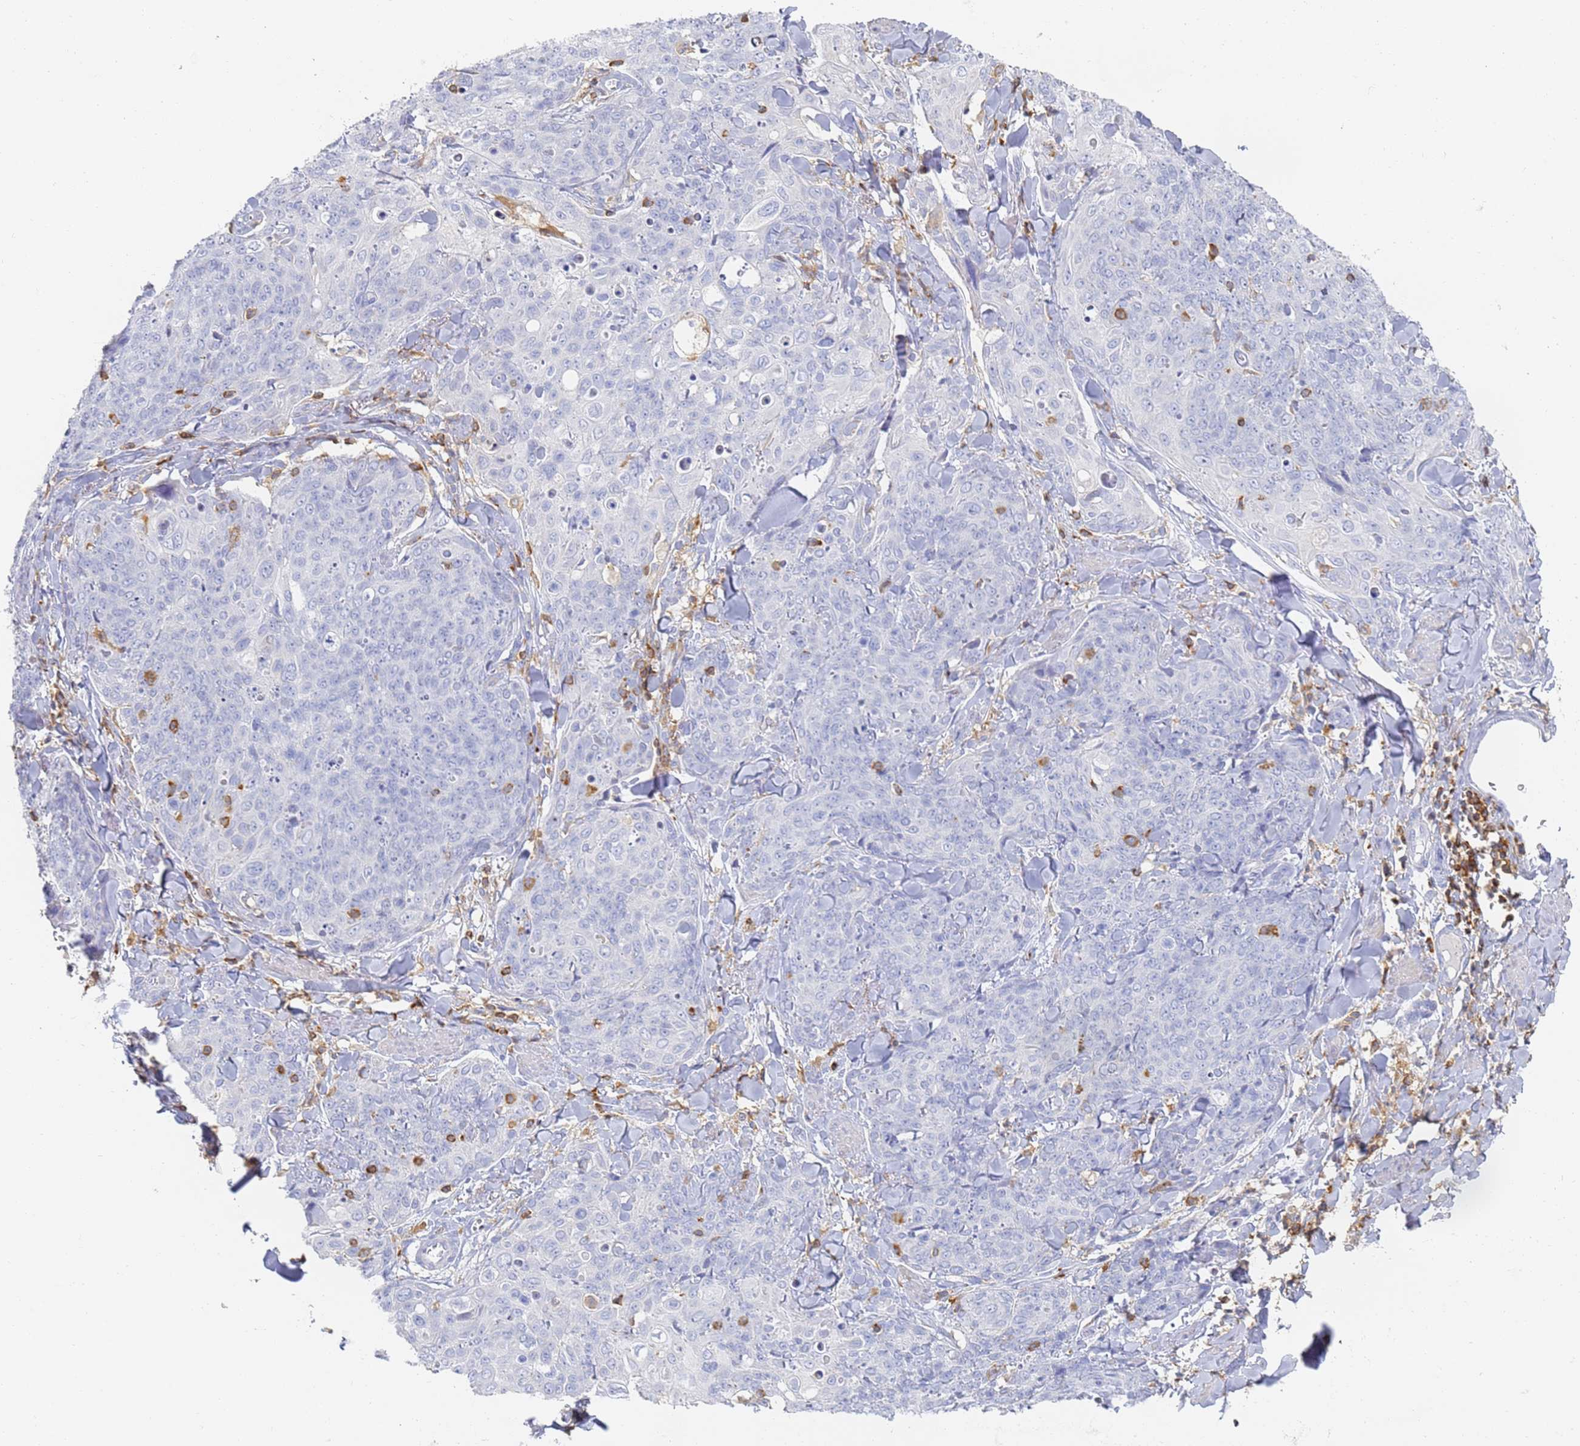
{"staining": {"intensity": "negative", "quantity": "none", "location": "none"}, "tissue": "skin cancer", "cell_type": "Tumor cells", "image_type": "cancer", "snomed": [{"axis": "morphology", "description": "Squamous cell carcinoma, NOS"}, {"axis": "topography", "description": "Skin"}, {"axis": "topography", "description": "Vulva"}], "caption": "IHC of human skin cancer exhibits no positivity in tumor cells.", "gene": "BIN2", "patient": {"sex": "female", "age": 85}}